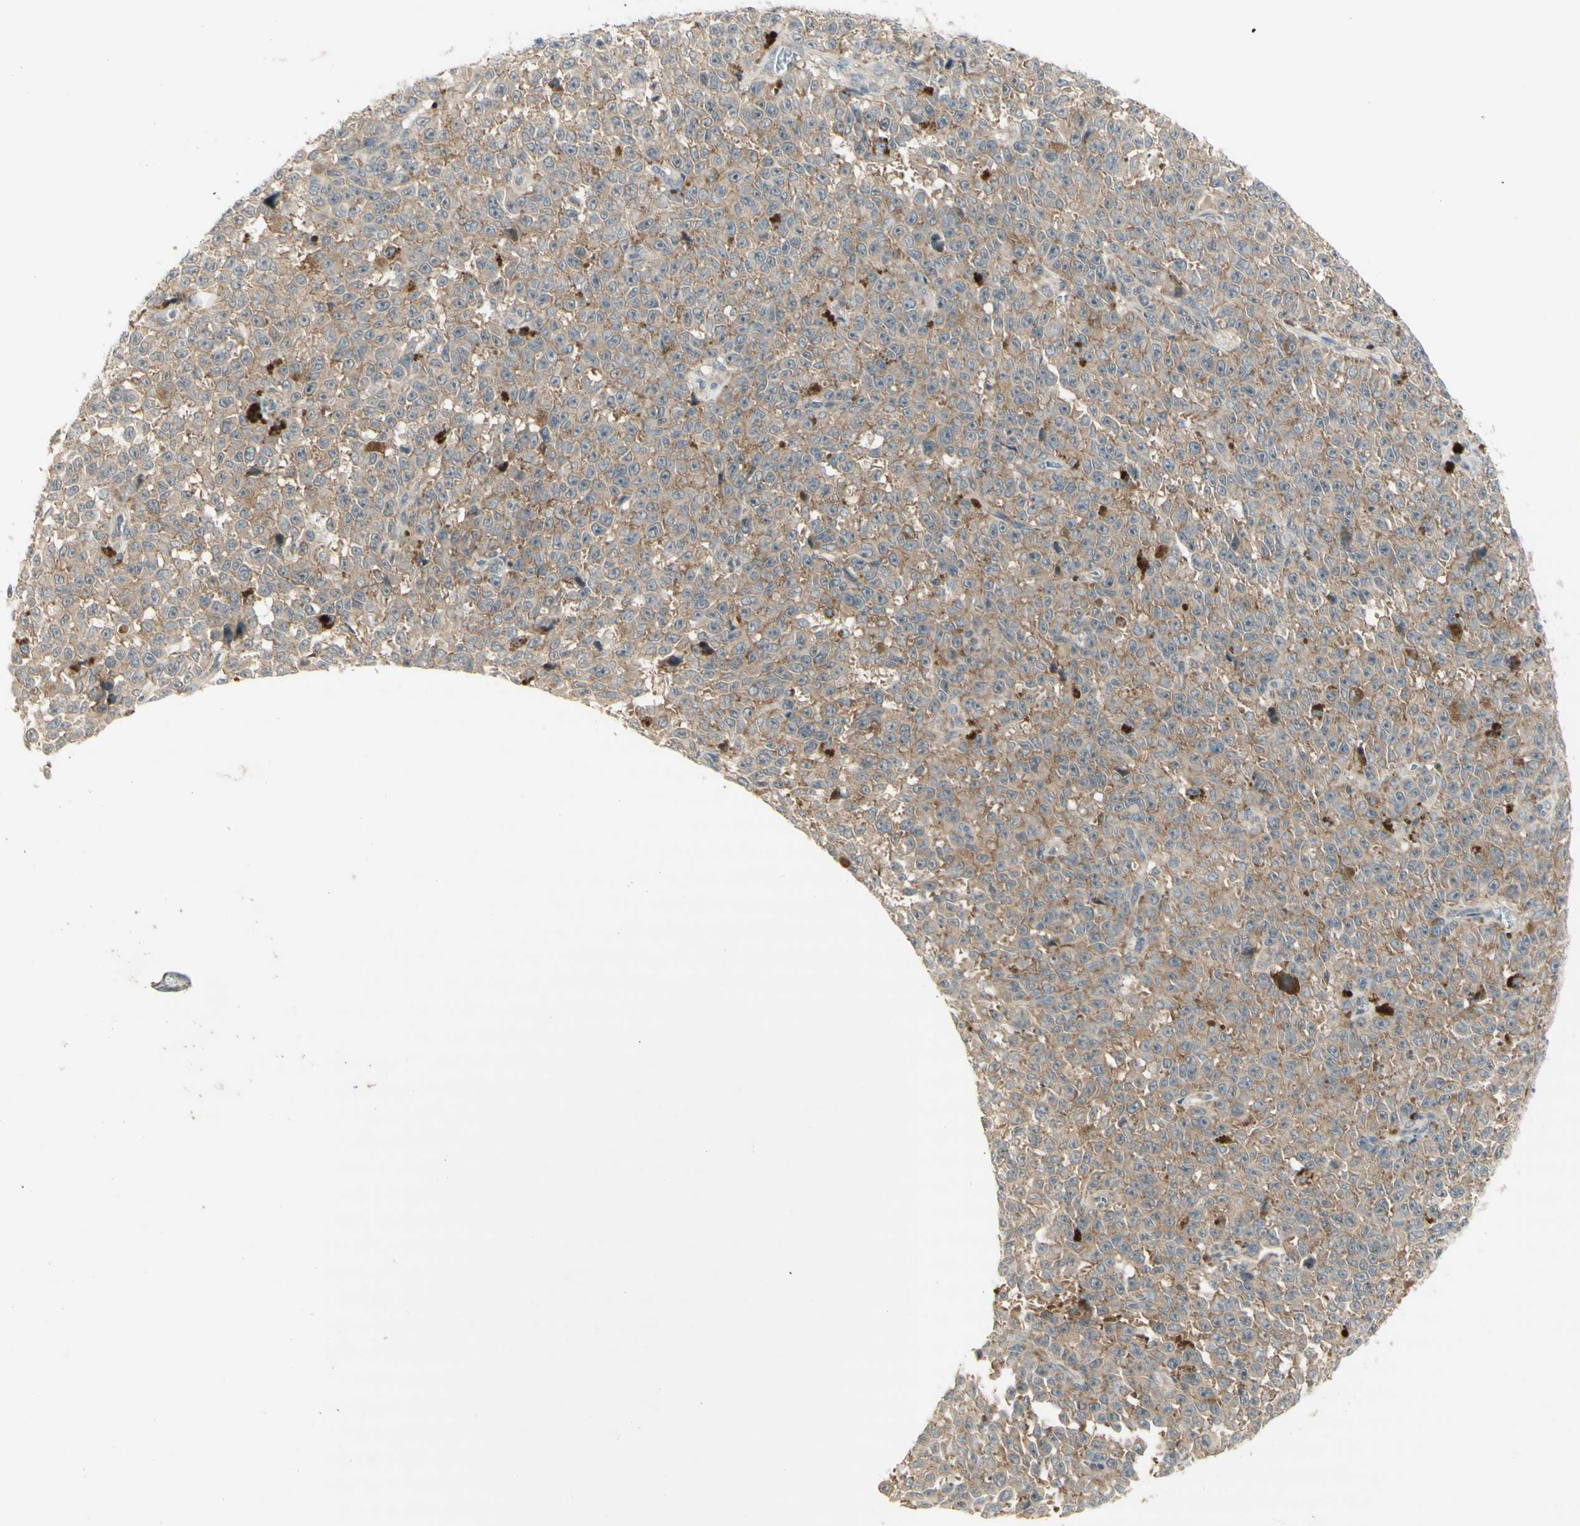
{"staining": {"intensity": "moderate", "quantity": "25%-75%", "location": "cytoplasmic/membranous"}, "tissue": "melanoma", "cell_type": "Tumor cells", "image_type": "cancer", "snomed": [{"axis": "morphology", "description": "Malignant melanoma, NOS"}, {"axis": "topography", "description": "Skin"}], "caption": "Moderate cytoplasmic/membranous protein positivity is identified in approximately 25%-75% of tumor cells in malignant melanoma.", "gene": "ETF1", "patient": {"sex": "female", "age": 82}}